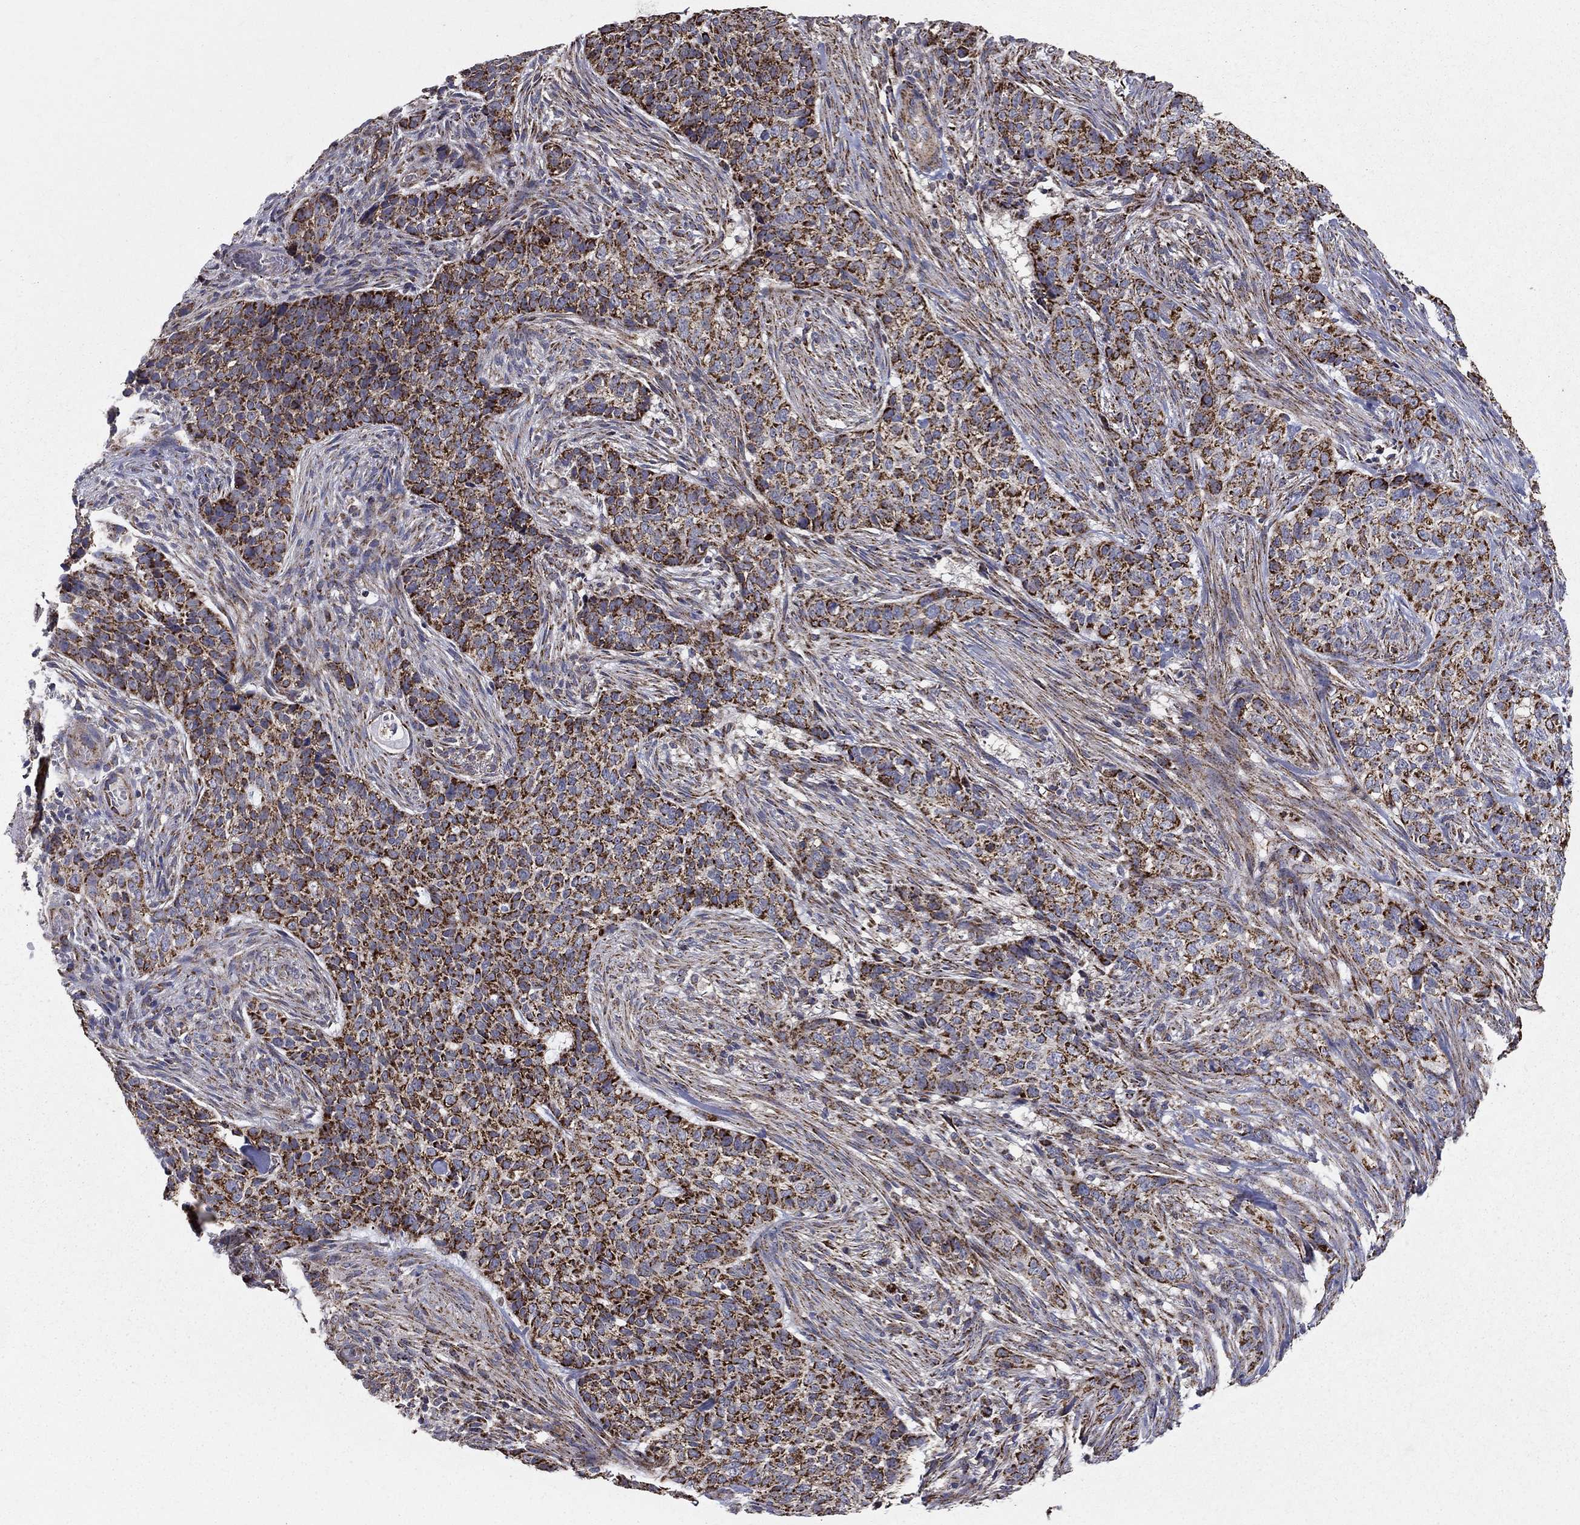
{"staining": {"intensity": "strong", "quantity": ">75%", "location": "cytoplasmic/membranous"}, "tissue": "skin cancer", "cell_type": "Tumor cells", "image_type": "cancer", "snomed": [{"axis": "morphology", "description": "Basal cell carcinoma"}, {"axis": "topography", "description": "Skin"}], "caption": "The micrograph reveals a brown stain indicating the presence of a protein in the cytoplasmic/membranous of tumor cells in skin basal cell carcinoma.", "gene": "GCSH", "patient": {"sex": "female", "age": 69}}